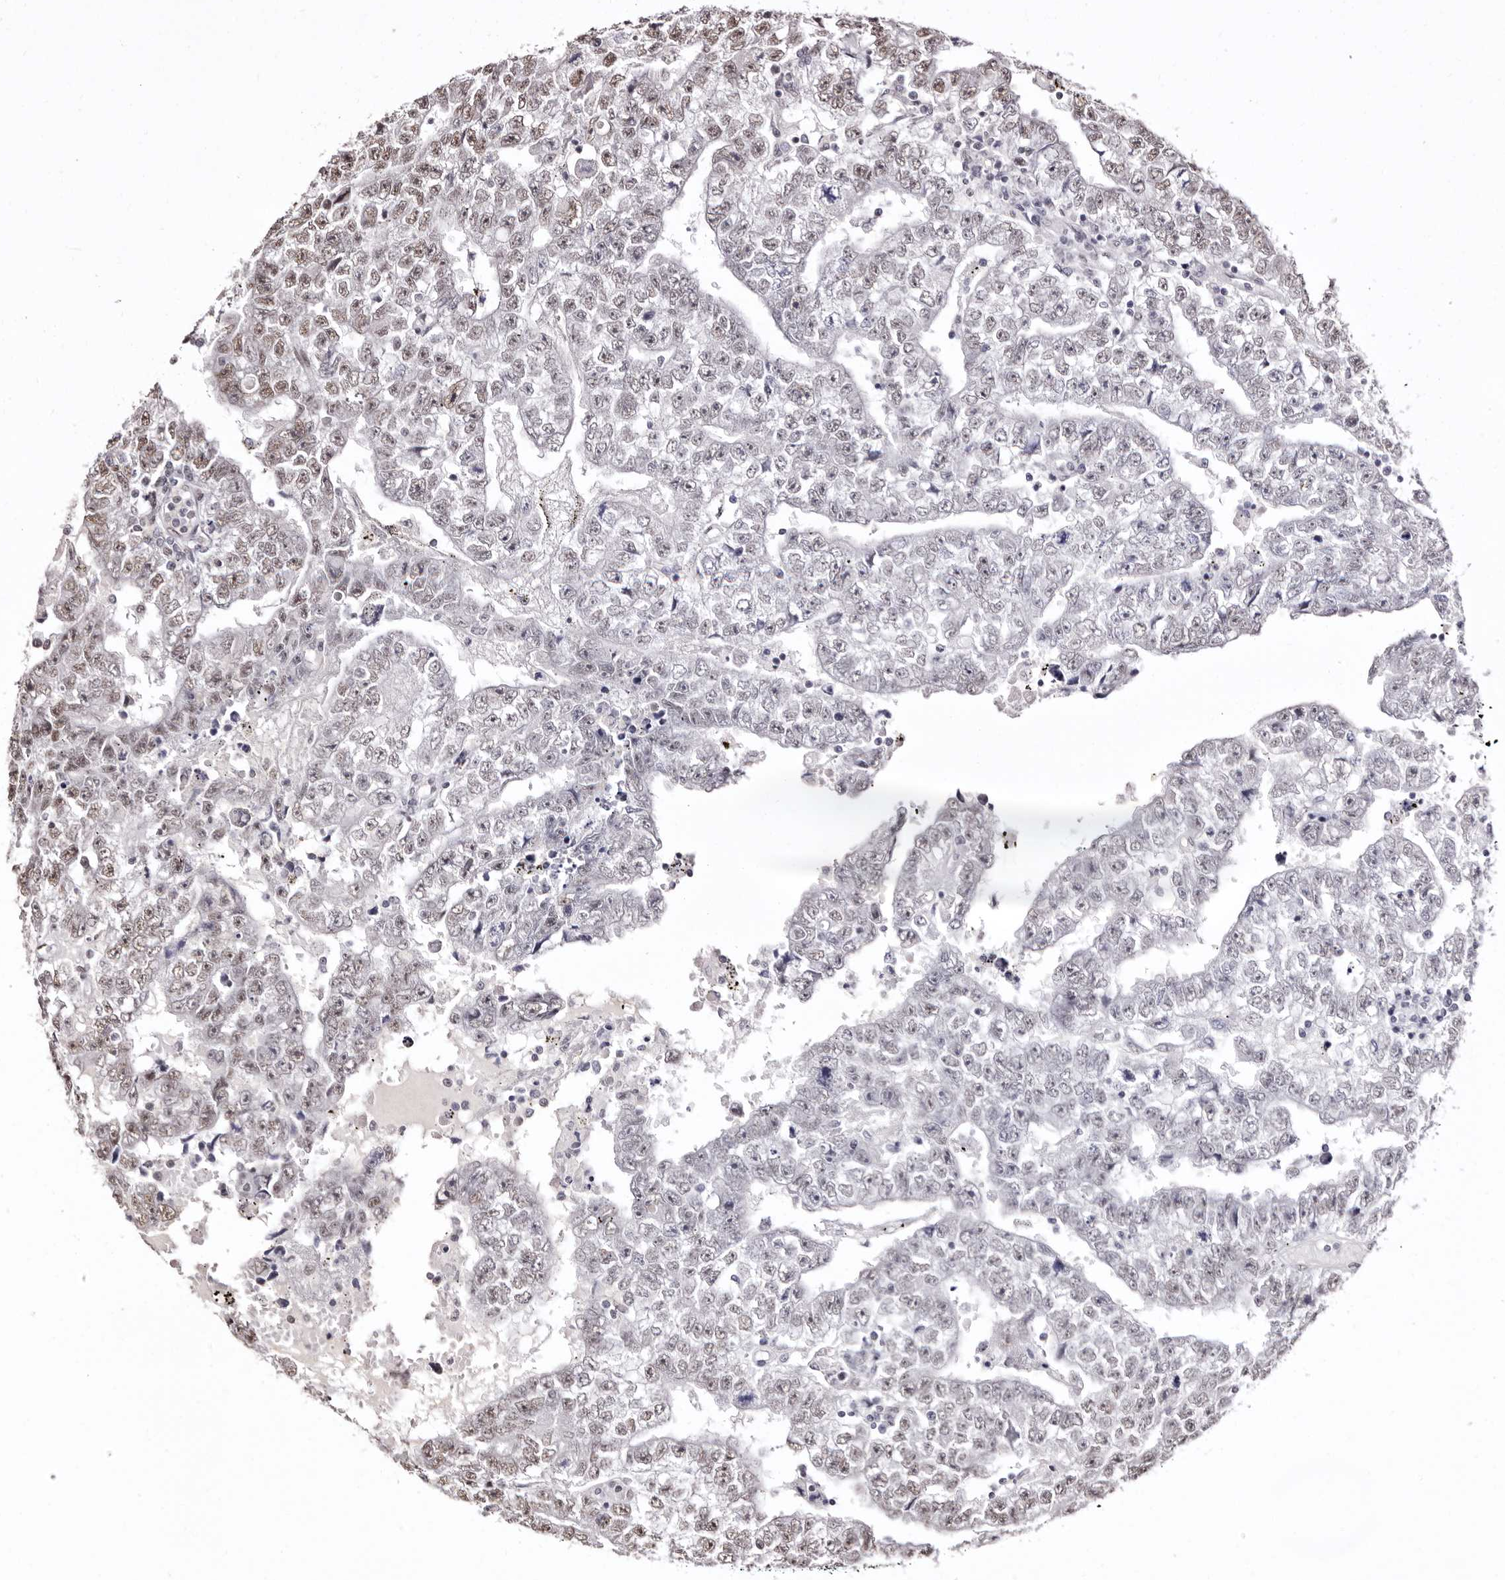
{"staining": {"intensity": "weak", "quantity": "<25%", "location": "nuclear"}, "tissue": "testis cancer", "cell_type": "Tumor cells", "image_type": "cancer", "snomed": [{"axis": "morphology", "description": "Carcinoma, Embryonal, NOS"}, {"axis": "topography", "description": "Testis"}], "caption": "An immunohistochemistry micrograph of testis embryonal carcinoma is shown. There is no staining in tumor cells of testis embryonal carcinoma.", "gene": "ANAPC11", "patient": {"sex": "male", "age": 25}}